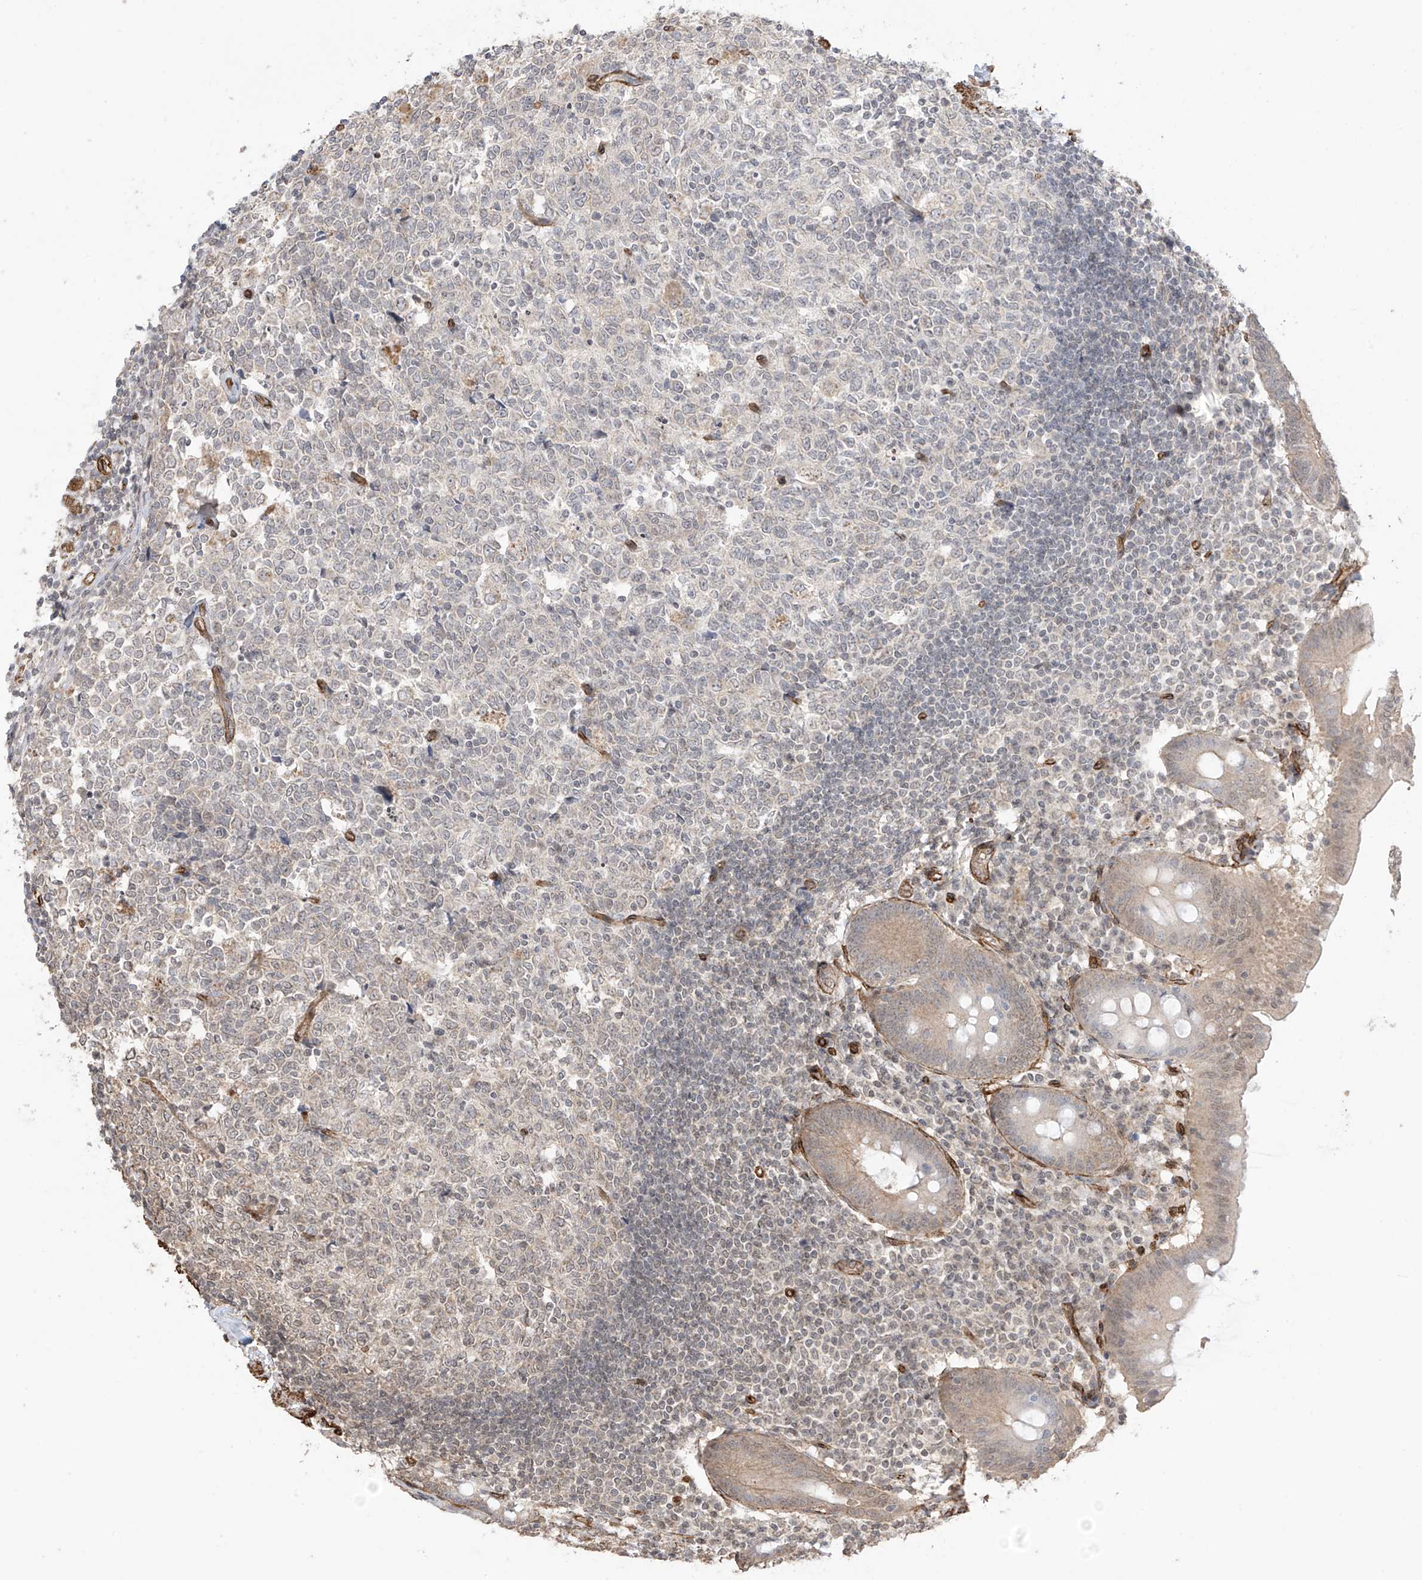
{"staining": {"intensity": "weak", "quantity": "25%-75%", "location": "cytoplasmic/membranous"}, "tissue": "appendix", "cell_type": "Glandular cells", "image_type": "normal", "snomed": [{"axis": "morphology", "description": "Normal tissue, NOS"}, {"axis": "topography", "description": "Appendix"}], "caption": "This is a photomicrograph of immunohistochemistry (IHC) staining of unremarkable appendix, which shows weak staining in the cytoplasmic/membranous of glandular cells.", "gene": "TTLL5", "patient": {"sex": "female", "age": 54}}